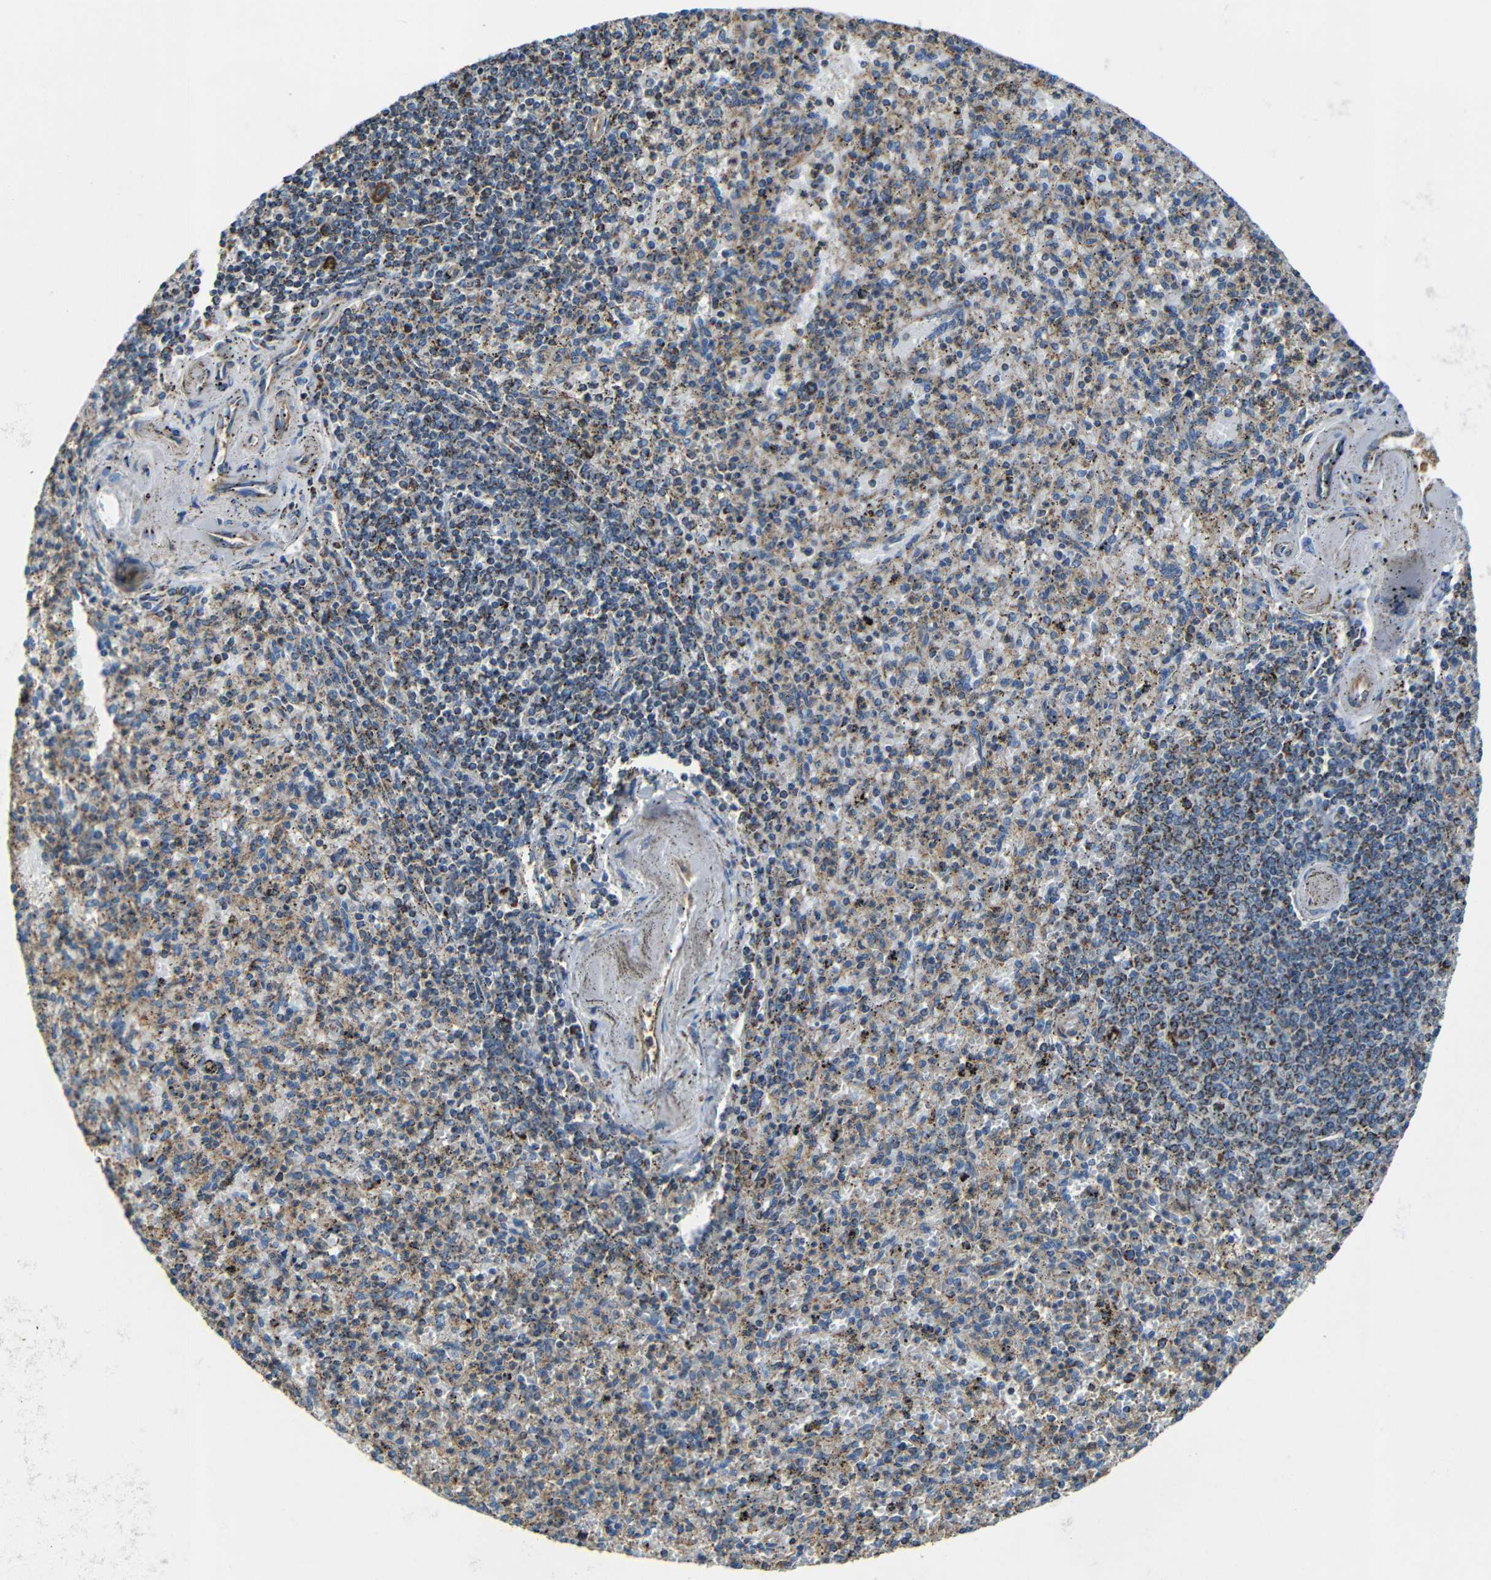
{"staining": {"intensity": "moderate", "quantity": "25%-75%", "location": "cytoplasmic/membranous"}, "tissue": "spleen", "cell_type": "Cells in red pulp", "image_type": "normal", "snomed": [{"axis": "morphology", "description": "Normal tissue, NOS"}, {"axis": "topography", "description": "Spleen"}], "caption": "Moderate cytoplasmic/membranous staining is present in approximately 25%-75% of cells in red pulp in benign spleen.", "gene": "INTS6L", "patient": {"sex": "male", "age": 72}}